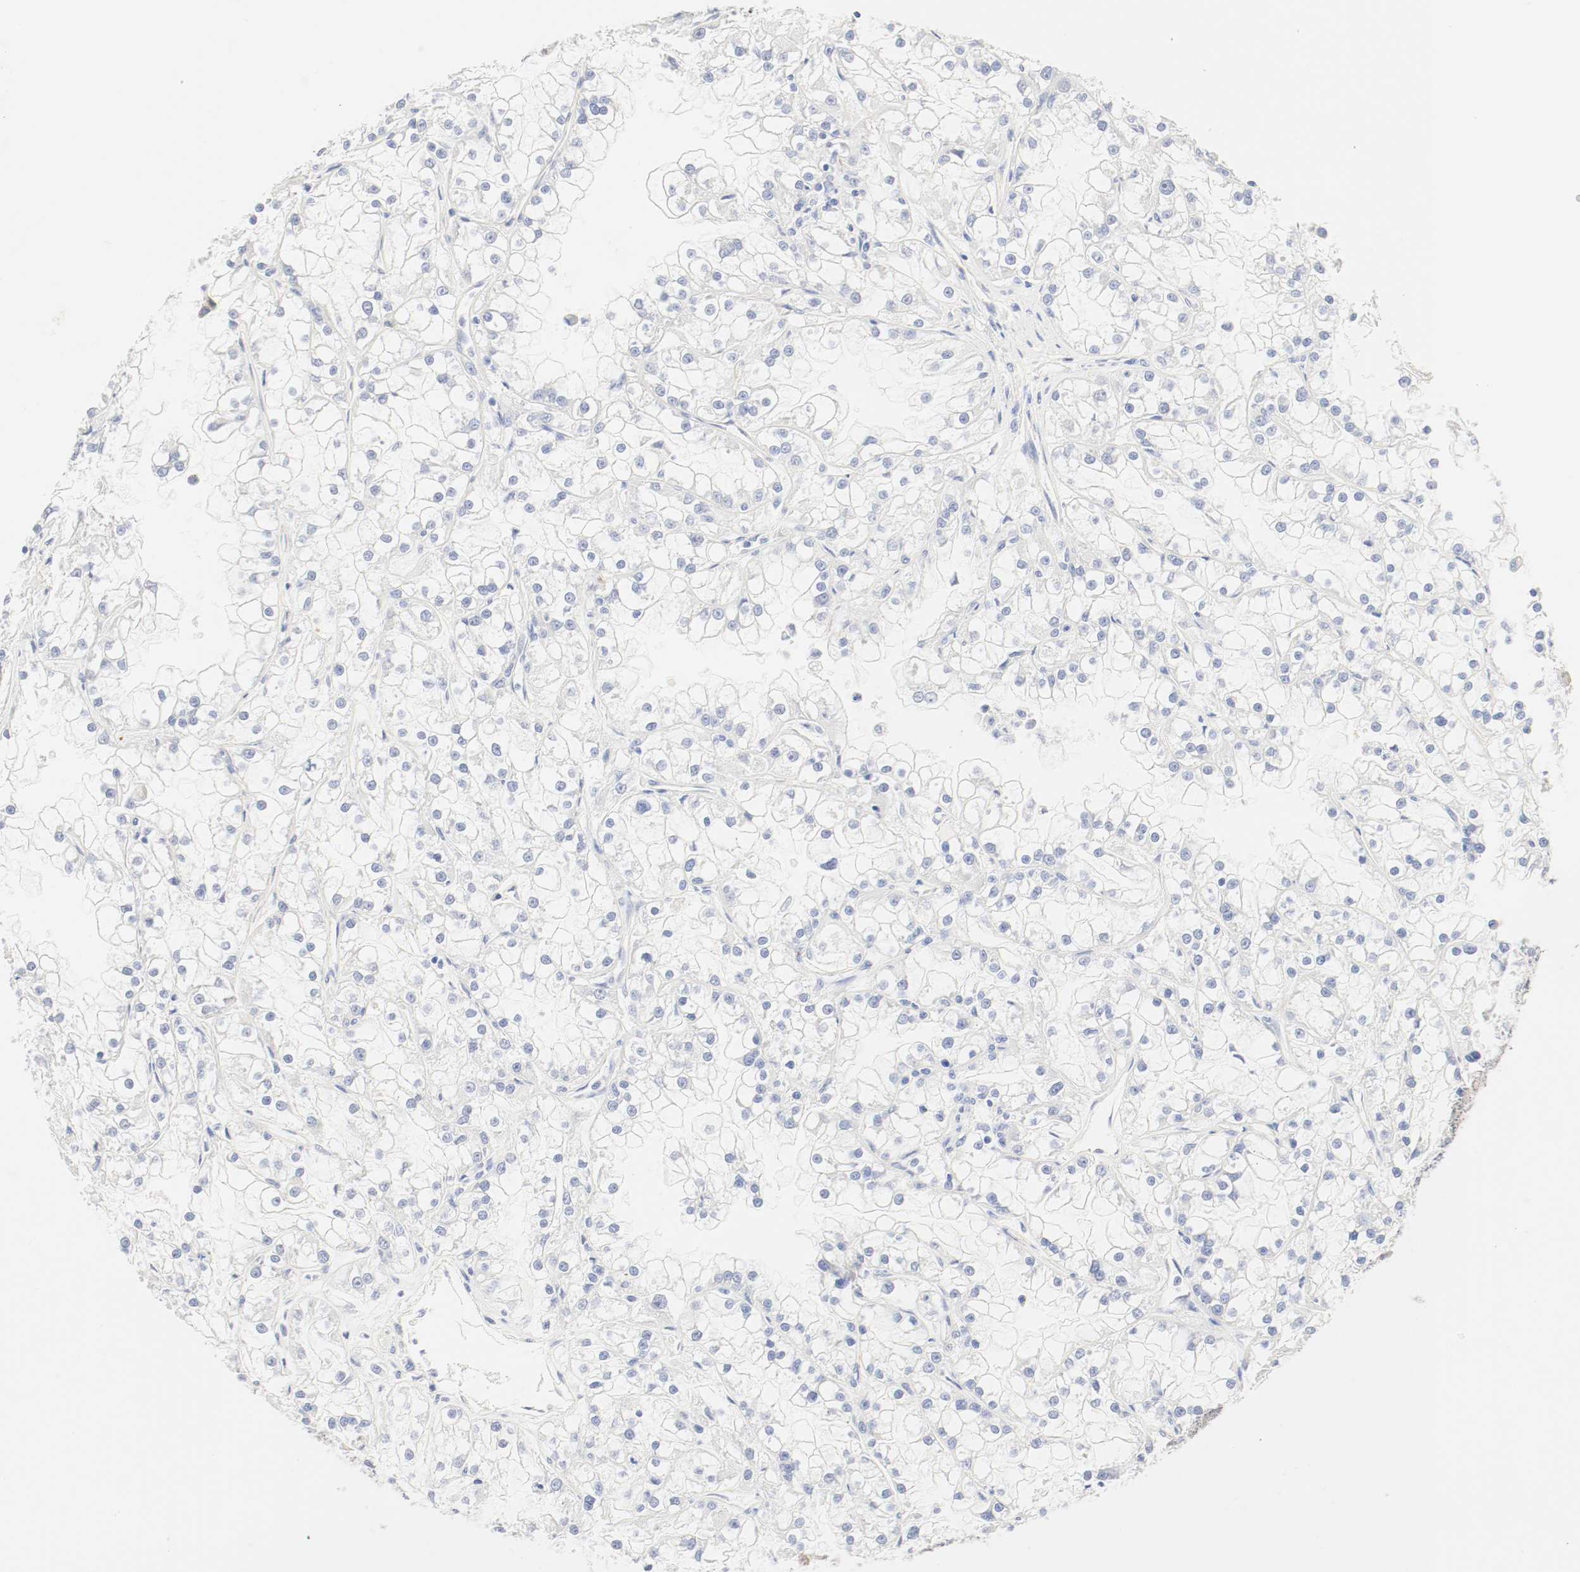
{"staining": {"intensity": "negative", "quantity": "none", "location": "none"}, "tissue": "renal cancer", "cell_type": "Tumor cells", "image_type": "cancer", "snomed": [{"axis": "morphology", "description": "Adenocarcinoma, NOS"}, {"axis": "topography", "description": "Kidney"}], "caption": "DAB (3,3'-diaminobenzidine) immunohistochemical staining of human renal adenocarcinoma shows no significant staining in tumor cells.", "gene": "GIT1", "patient": {"sex": "female", "age": 52}}